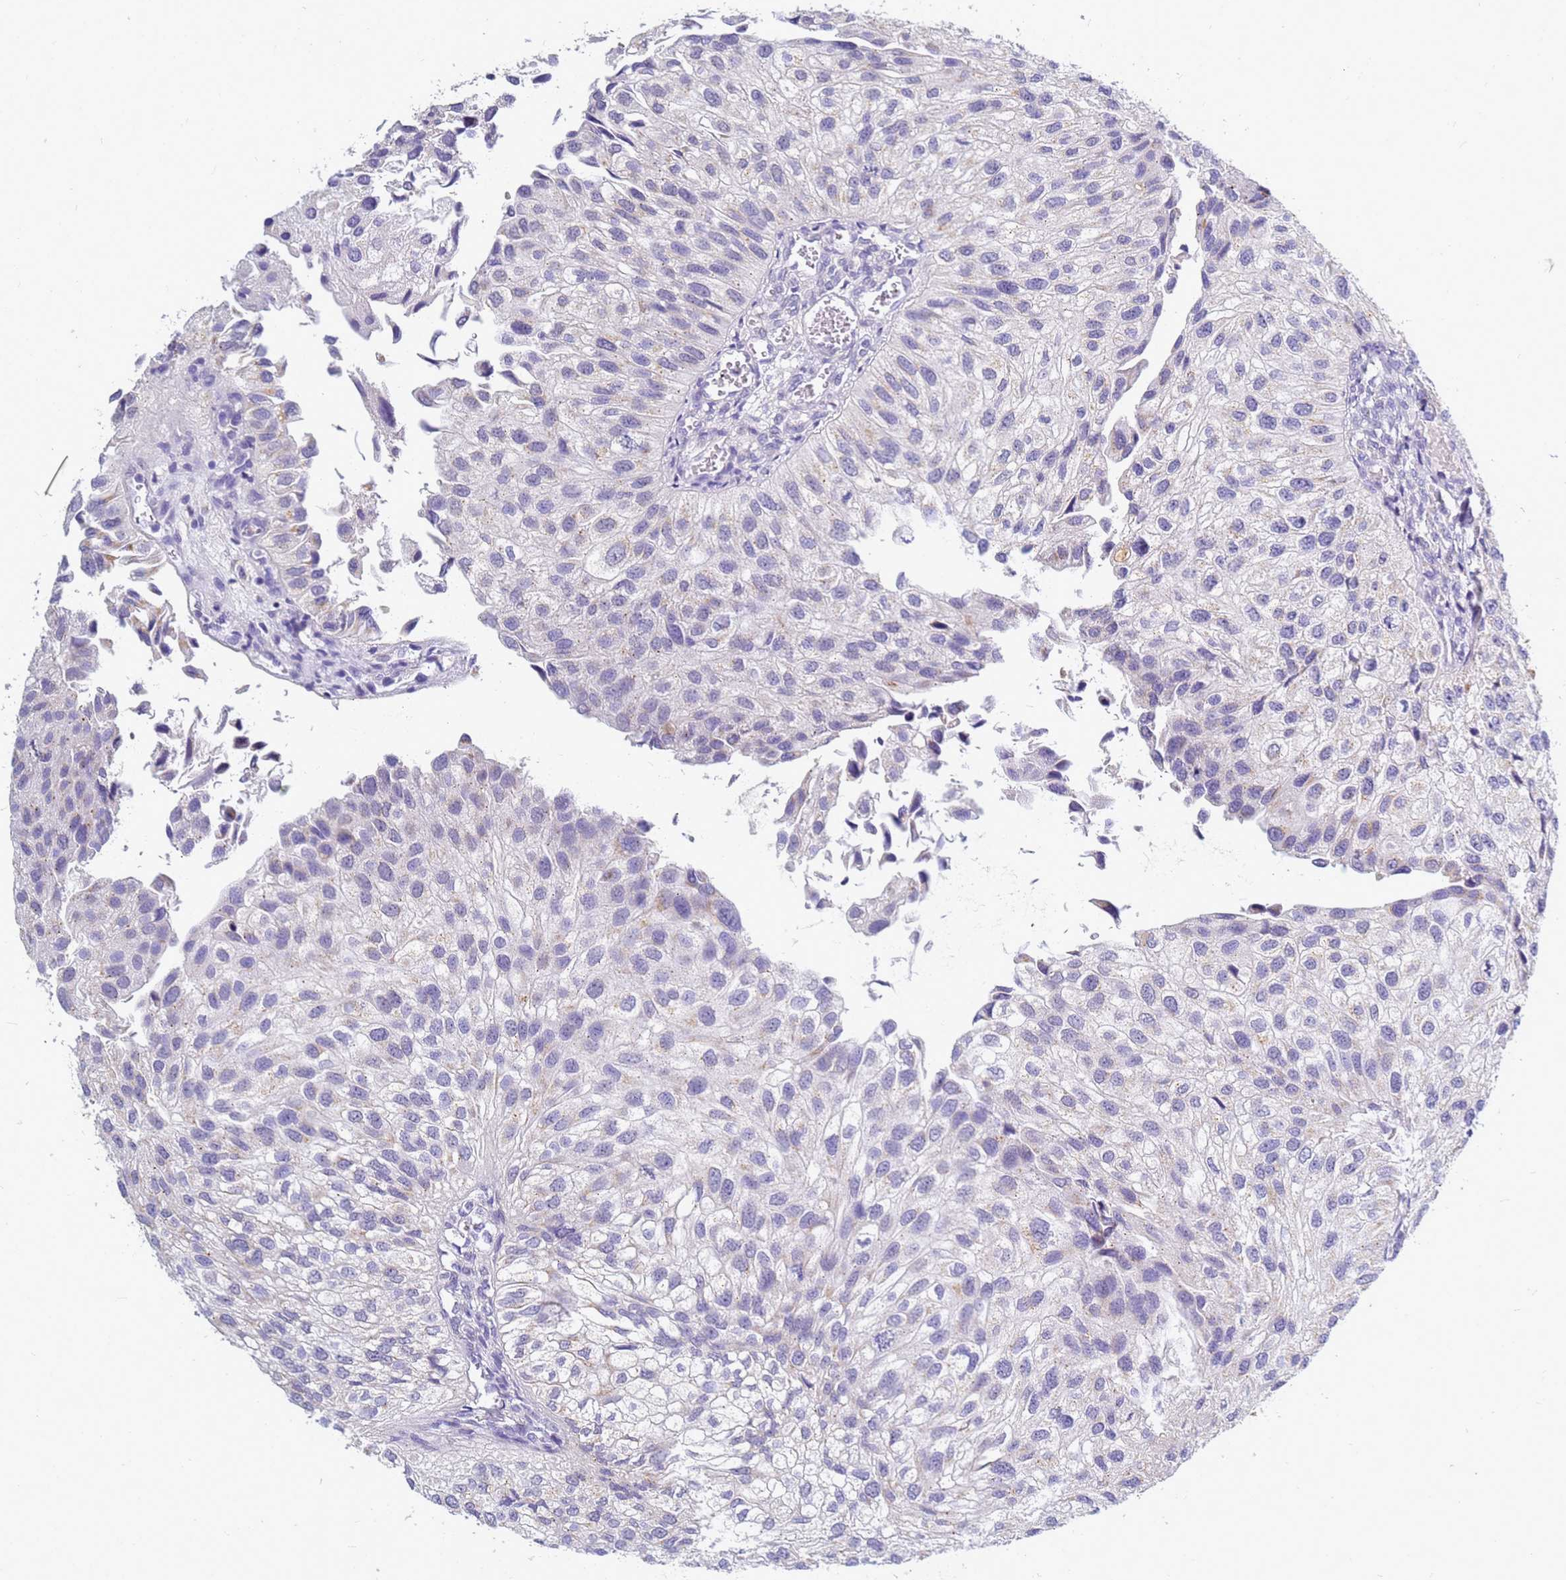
{"staining": {"intensity": "negative", "quantity": "none", "location": "none"}, "tissue": "urothelial cancer", "cell_type": "Tumor cells", "image_type": "cancer", "snomed": [{"axis": "morphology", "description": "Urothelial carcinoma, Low grade"}, {"axis": "topography", "description": "Urinary bladder"}], "caption": "Urothelial cancer stained for a protein using immunohistochemistry reveals no staining tumor cells.", "gene": "B3GNT8", "patient": {"sex": "female", "age": 89}}